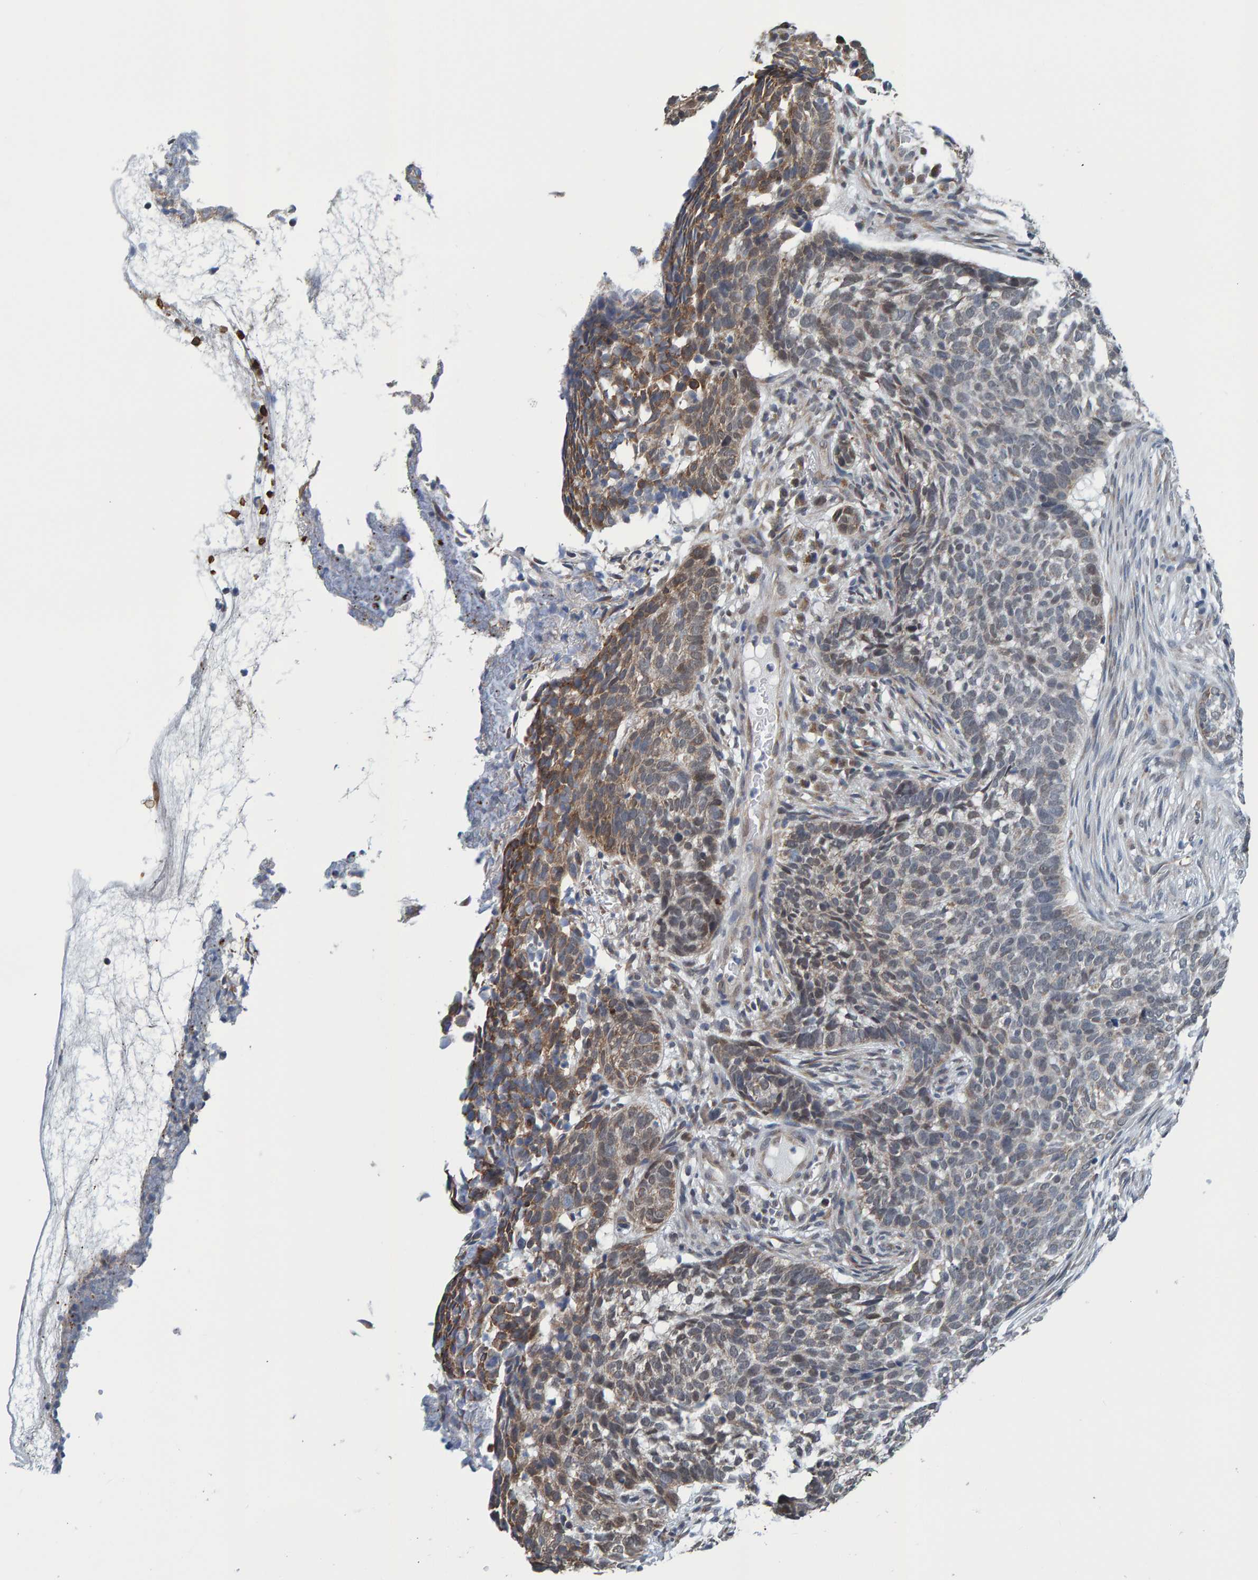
{"staining": {"intensity": "moderate", "quantity": "25%-75%", "location": "cytoplasmic/membranous"}, "tissue": "skin cancer", "cell_type": "Tumor cells", "image_type": "cancer", "snomed": [{"axis": "morphology", "description": "Basal cell carcinoma"}, {"axis": "topography", "description": "Skin"}], "caption": "A high-resolution image shows immunohistochemistry (IHC) staining of skin cancer, which reveals moderate cytoplasmic/membranous positivity in approximately 25%-75% of tumor cells.", "gene": "SCRN2", "patient": {"sex": "male", "age": 85}}